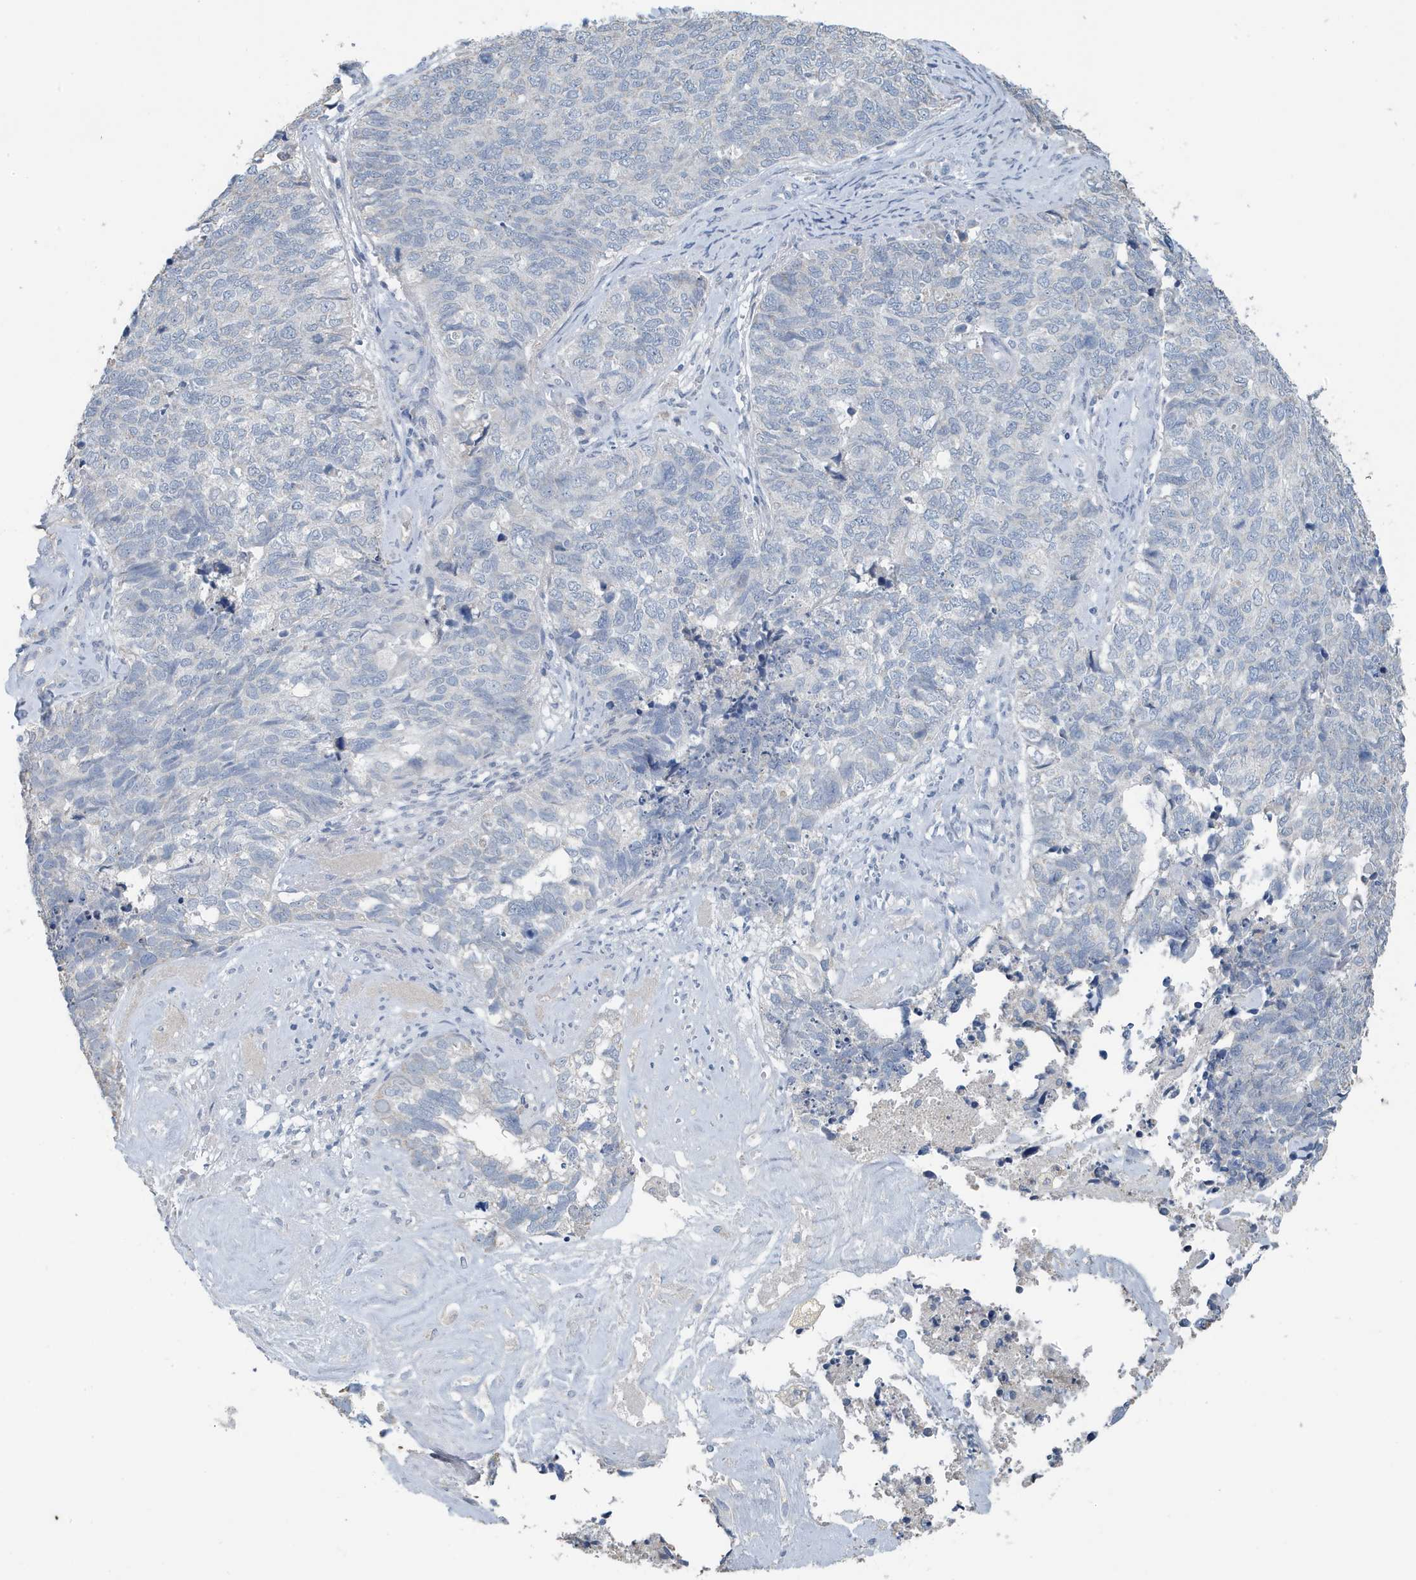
{"staining": {"intensity": "negative", "quantity": "none", "location": "none"}, "tissue": "cervical cancer", "cell_type": "Tumor cells", "image_type": "cancer", "snomed": [{"axis": "morphology", "description": "Squamous cell carcinoma, NOS"}, {"axis": "topography", "description": "Cervix"}], "caption": "Immunohistochemistry photomicrograph of human cervical cancer (squamous cell carcinoma) stained for a protein (brown), which shows no expression in tumor cells.", "gene": "UGT2B4", "patient": {"sex": "female", "age": 63}}